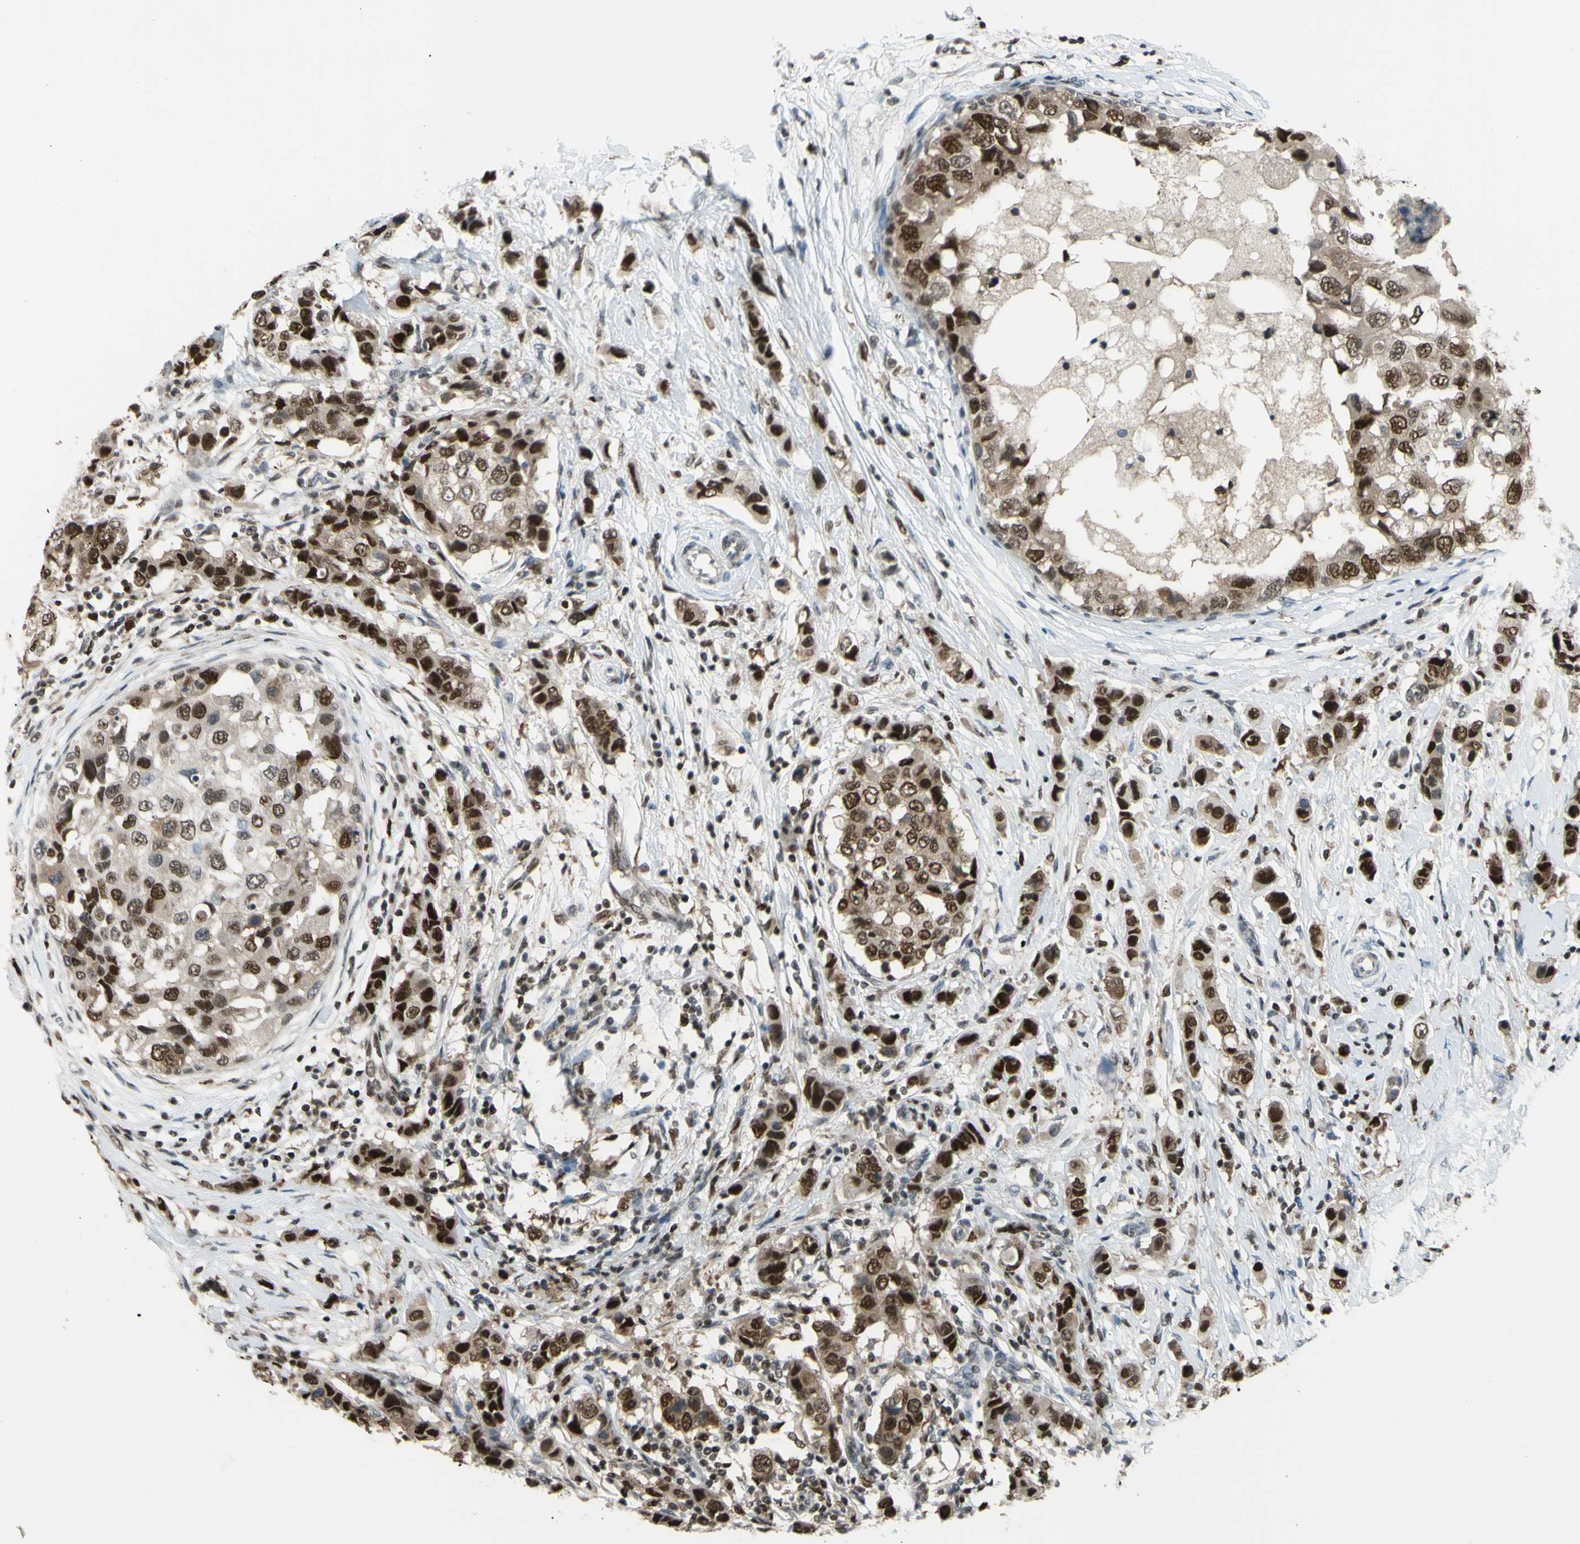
{"staining": {"intensity": "strong", "quantity": ">75%", "location": "cytoplasmic/membranous,nuclear"}, "tissue": "breast cancer", "cell_type": "Tumor cells", "image_type": "cancer", "snomed": [{"axis": "morphology", "description": "Normal tissue, NOS"}, {"axis": "morphology", "description": "Duct carcinoma"}, {"axis": "topography", "description": "Breast"}], "caption": "Strong cytoplasmic/membranous and nuclear staining is appreciated in about >75% of tumor cells in breast intraductal carcinoma. (DAB (3,3'-diaminobenzidine) IHC, brown staining for protein, blue staining for nuclei).", "gene": "FKBP5", "patient": {"sex": "female", "age": 50}}